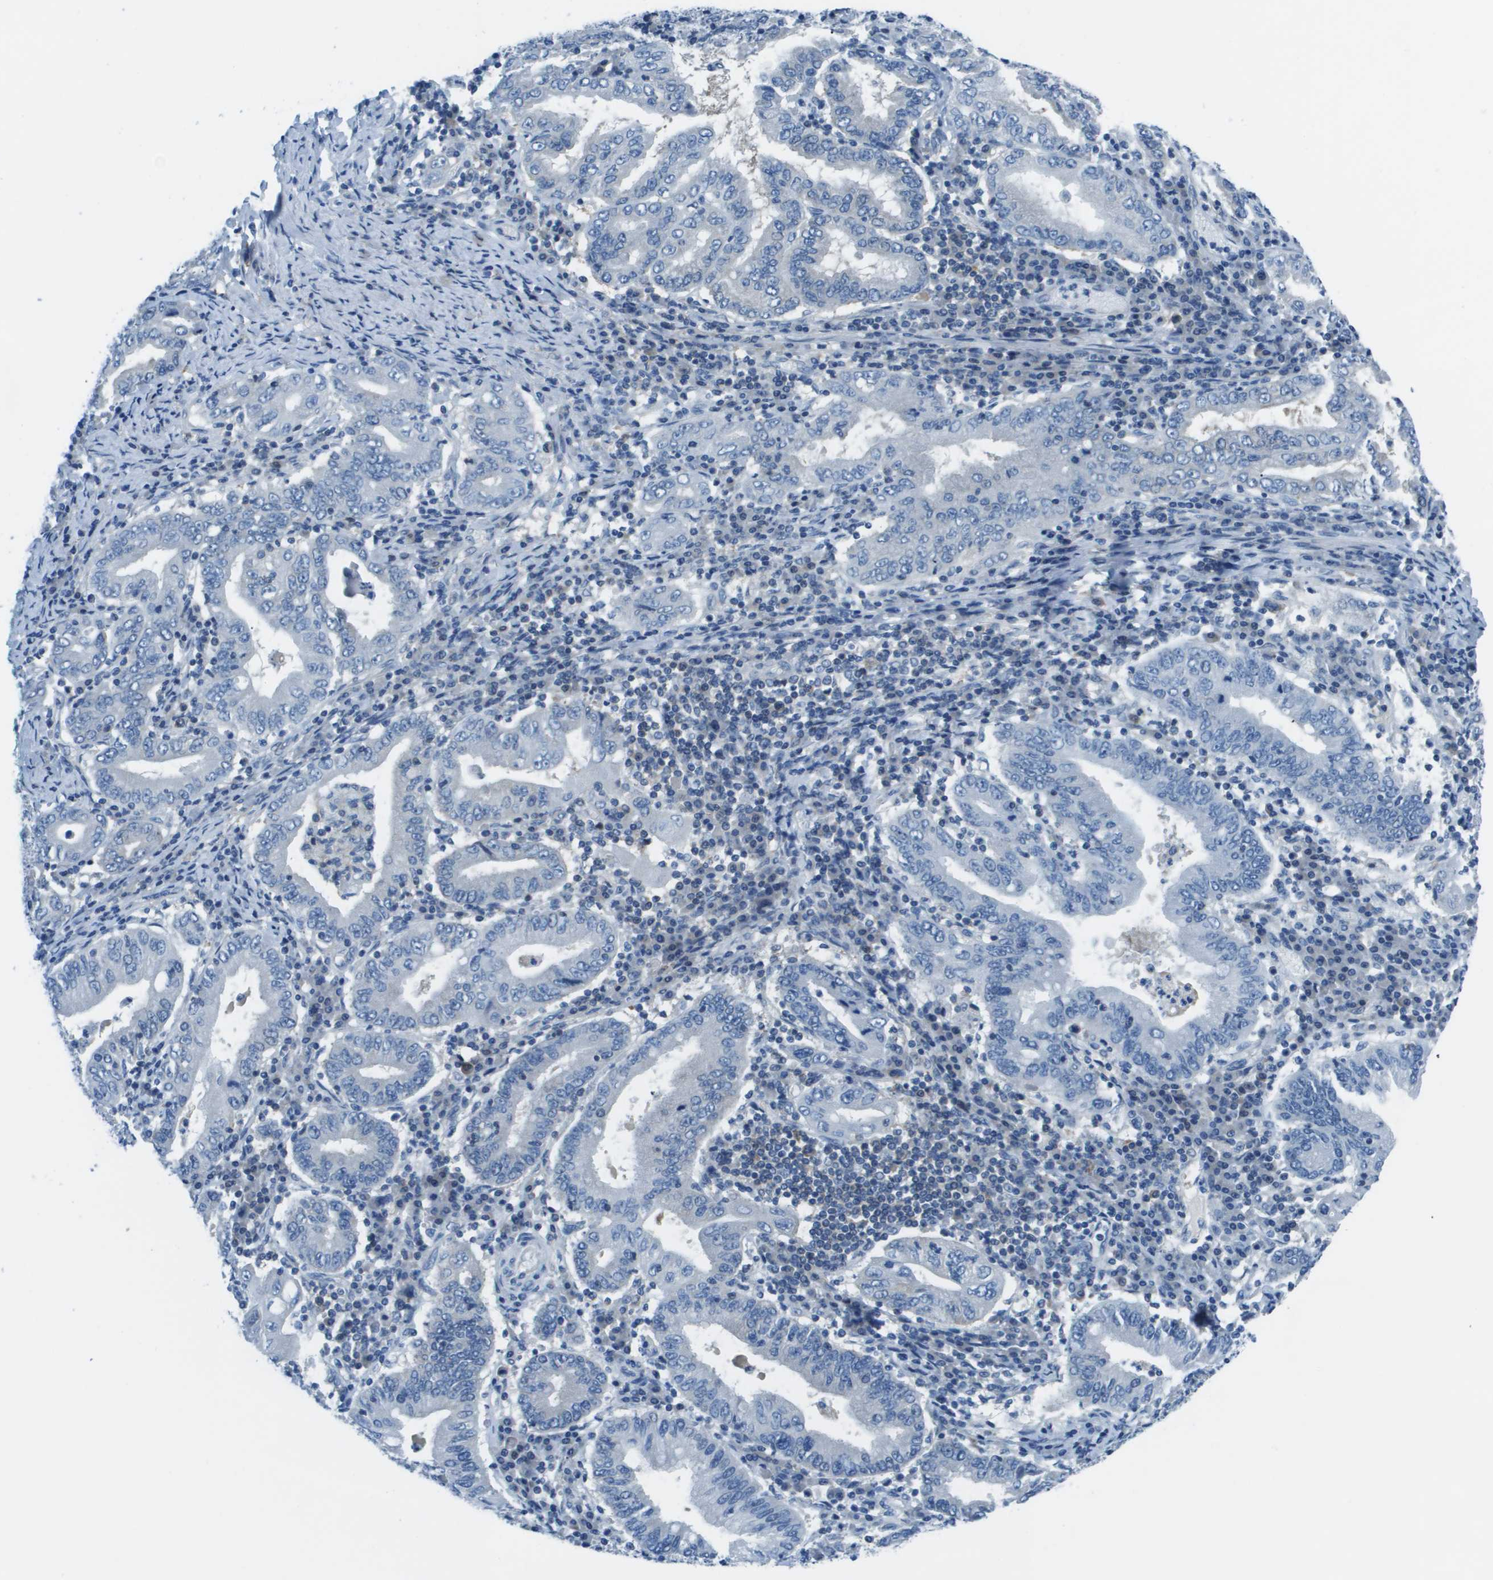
{"staining": {"intensity": "negative", "quantity": "none", "location": "none"}, "tissue": "stomach cancer", "cell_type": "Tumor cells", "image_type": "cancer", "snomed": [{"axis": "morphology", "description": "Normal tissue, NOS"}, {"axis": "morphology", "description": "Adenocarcinoma, NOS"}, {"axis": "topography", "description": "Esophagus"}, {"axis": "topography", "description": "Stomach, upper"}, {"axis": "topography", "description": "Peripheral nerve tissue"}], "caption": "This is a micrograph of IHC staining of adenocarcinoma (stomach), which shows no staining in tumor cells.", "gene": "STIP1", "patient": {"sex": "male", "age": 62}}